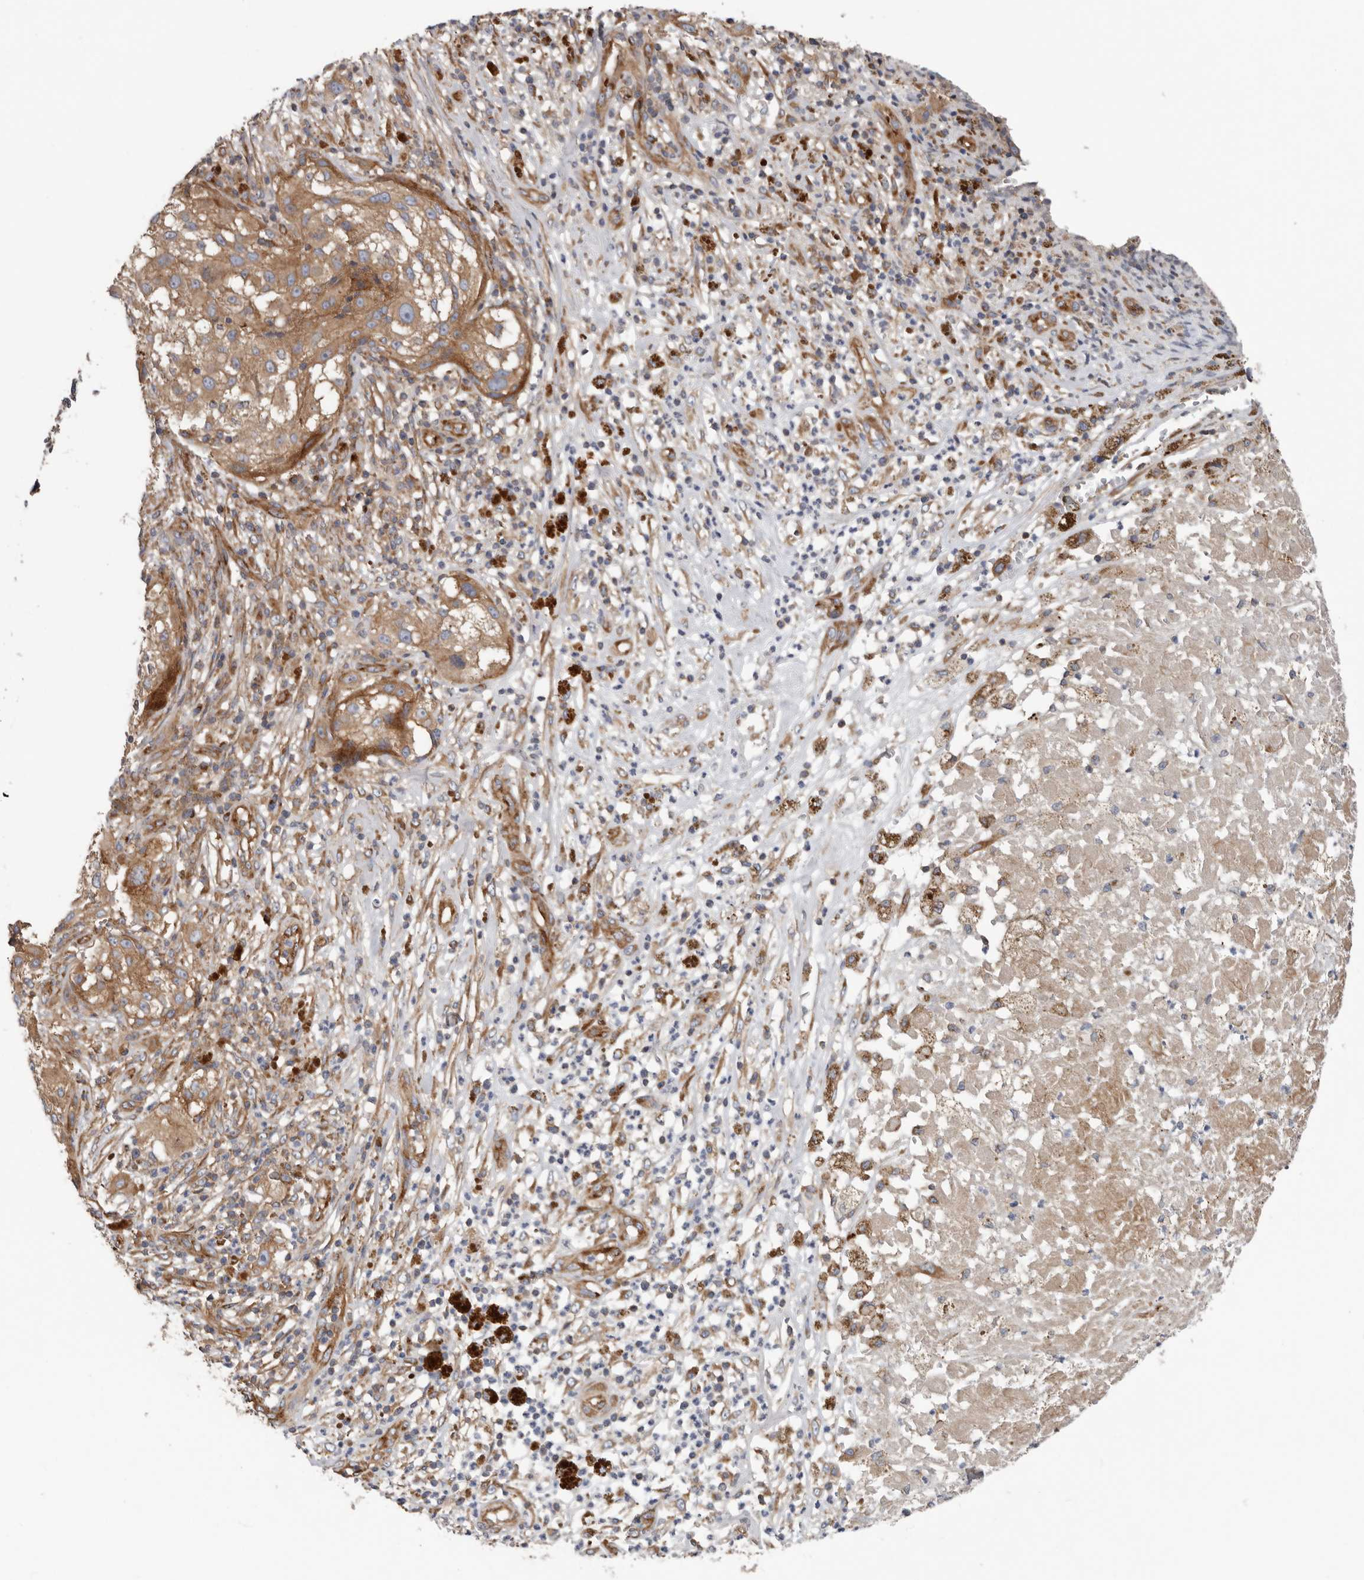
{"staining": {"intensity": "moderate", "quantity": ">75%", "location": "cytoplasmic/membranous"}, "tissue": "melanoma", "cell_type": "Tumor cells", "image_type": "cancer", "snomed": [{"axis": "morphology", "description": "Necrosis, NOS"}, {"axis": "morphology", "description": "Malignant melanoma, NOS"}, {"axis": "topography", "description": "Skin"}], "caption": "Immunohistochemistry (IHC) of malignant melanoma shows medium levels of moderate cytoplasmic/membranous staining in about >75% of tumor cells.", "gene": "LUZP1", "patient": {"sex": "female", "age": 87}}